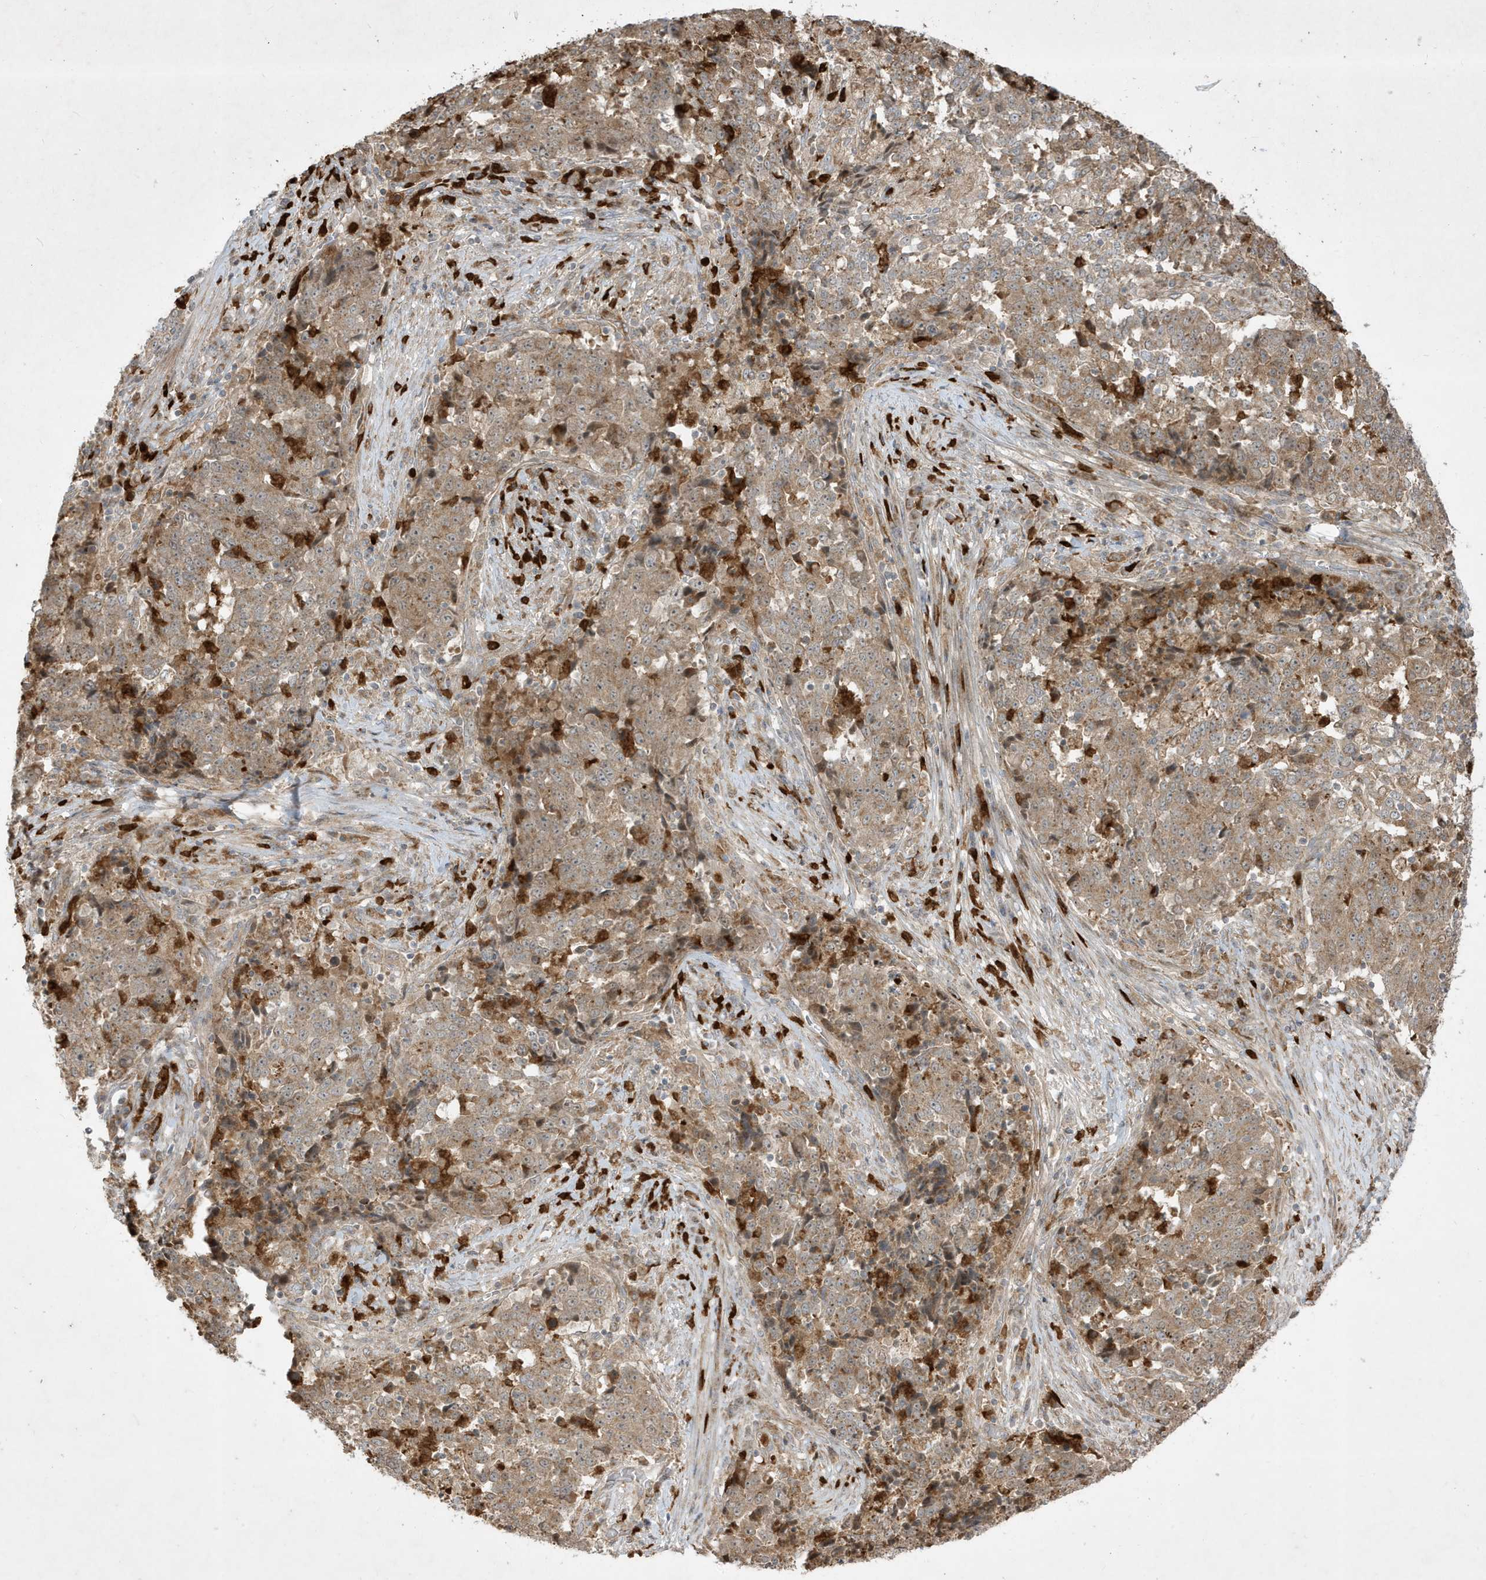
{"staining": {"intensity": "moderate", "quantity": ">75%", "location": "cytoplasmic/membranous"}, "tissue": "stomach cancer", "cell_type": "Tumor cells", "image_type": "cancer", "snomed": [{"axis": "morphology", "description": "Adenocarcinoma, NOS"}, {"axis": "topography", "description": "Stomach"}], "caption": "Human stomach cancer (adenocarcinoma) stained for a protein (brown) demonstrates moderate cytoplasmic/membranous positive staining in about >75% of tumor cells.", "gene": "IFT57", "patient": {"sex": "male", "age": 59}}